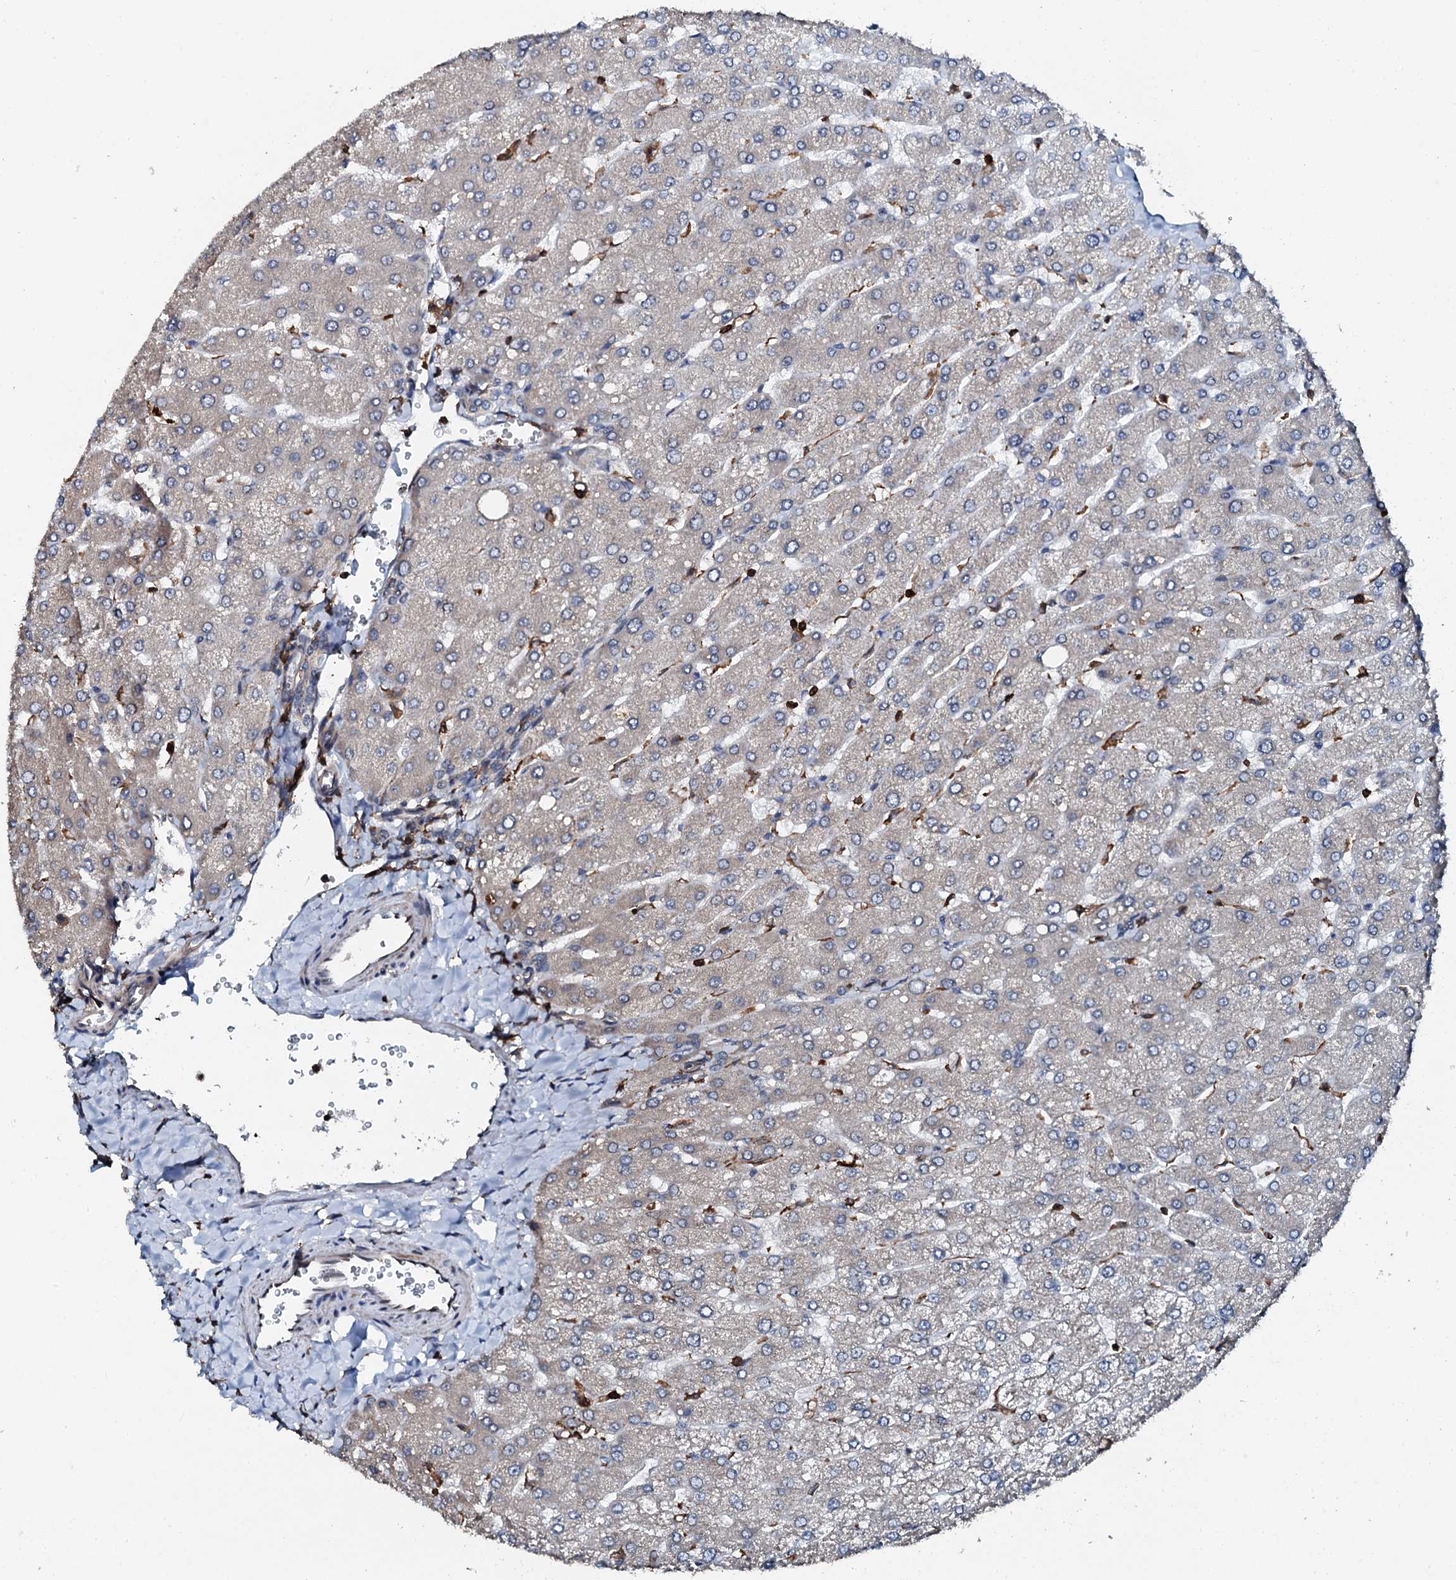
{"staining": {"intensity": "negative", "quantity": "none", "location": "none"}, "tissue": "liver", "cell_type": "Cholangiocytes", "image_type": "normal", "snomed": [{"axis": "morphology", "description": "Normal tissue, NOS"}, {"axis": "topography", "description": "Liver"}], "caption": "Cholangiocytes are negative for protein expression in benign human liver.", "gene": "EDC4", "patient": {"sex": "male", "age": 55}}